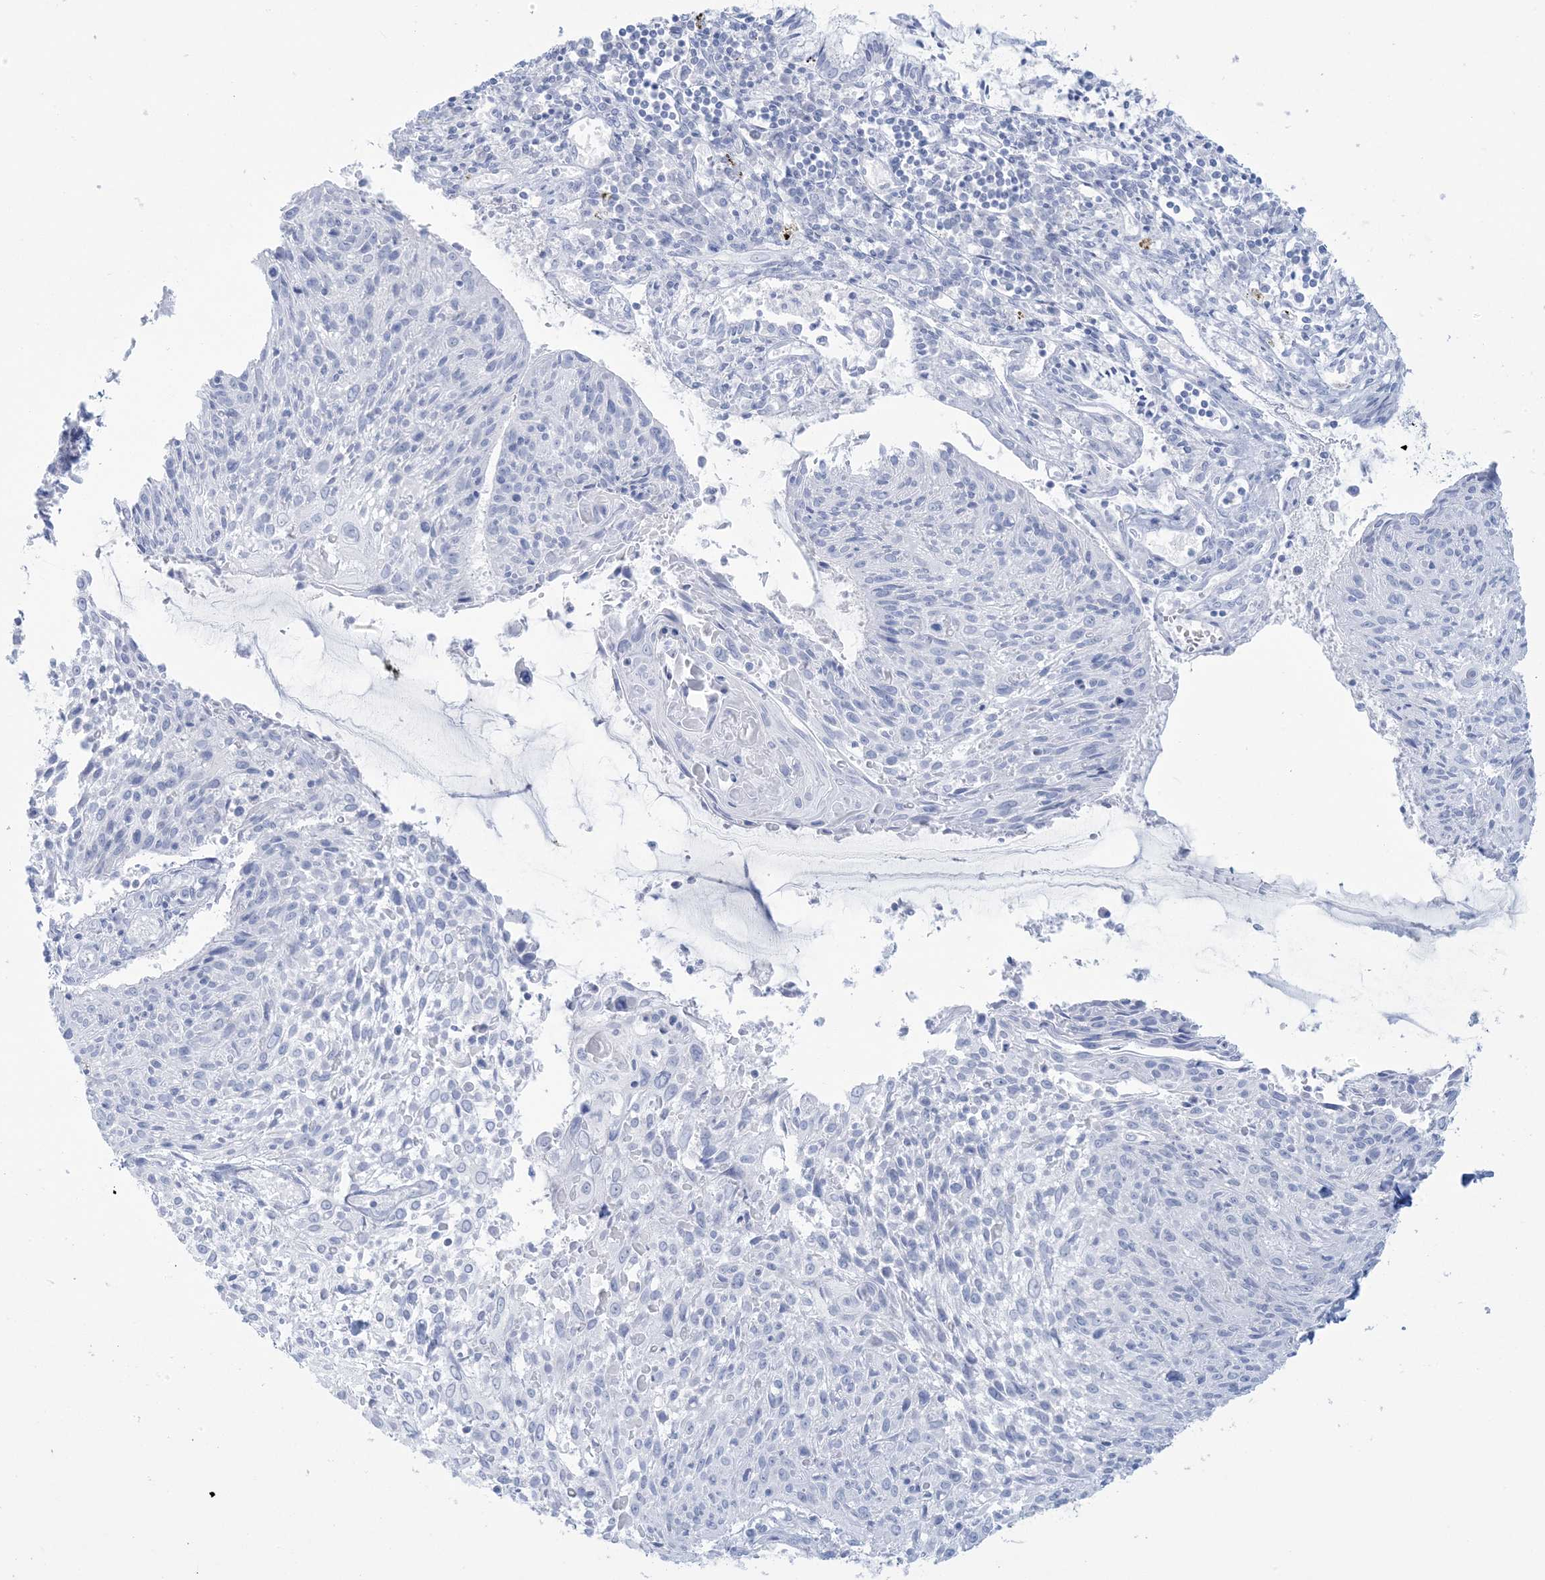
{"staining": {"intensity": "negative", "quantity": "none", "location": "none"}, "tissue": "cervical cancer", "cell_type": "Tumor cells", "image_type": "cancer", "snomed": [{"axis": "morphology", "description": "Squamous cell carcinoma, NOS"}, {"axis": "topography", "description": "Cervix"}], "caption": "Immunohistochemistry photomicrograph of neoplastic tissue: human cervical squamous cell carcinoma stained with DAB (3,3'-diaminobenzidine) shows no significant protein expression in tumor cells. Nuclei are stained in blue.", "gene": "AGXT", "patient": {"sex": "female", "age": 51}}